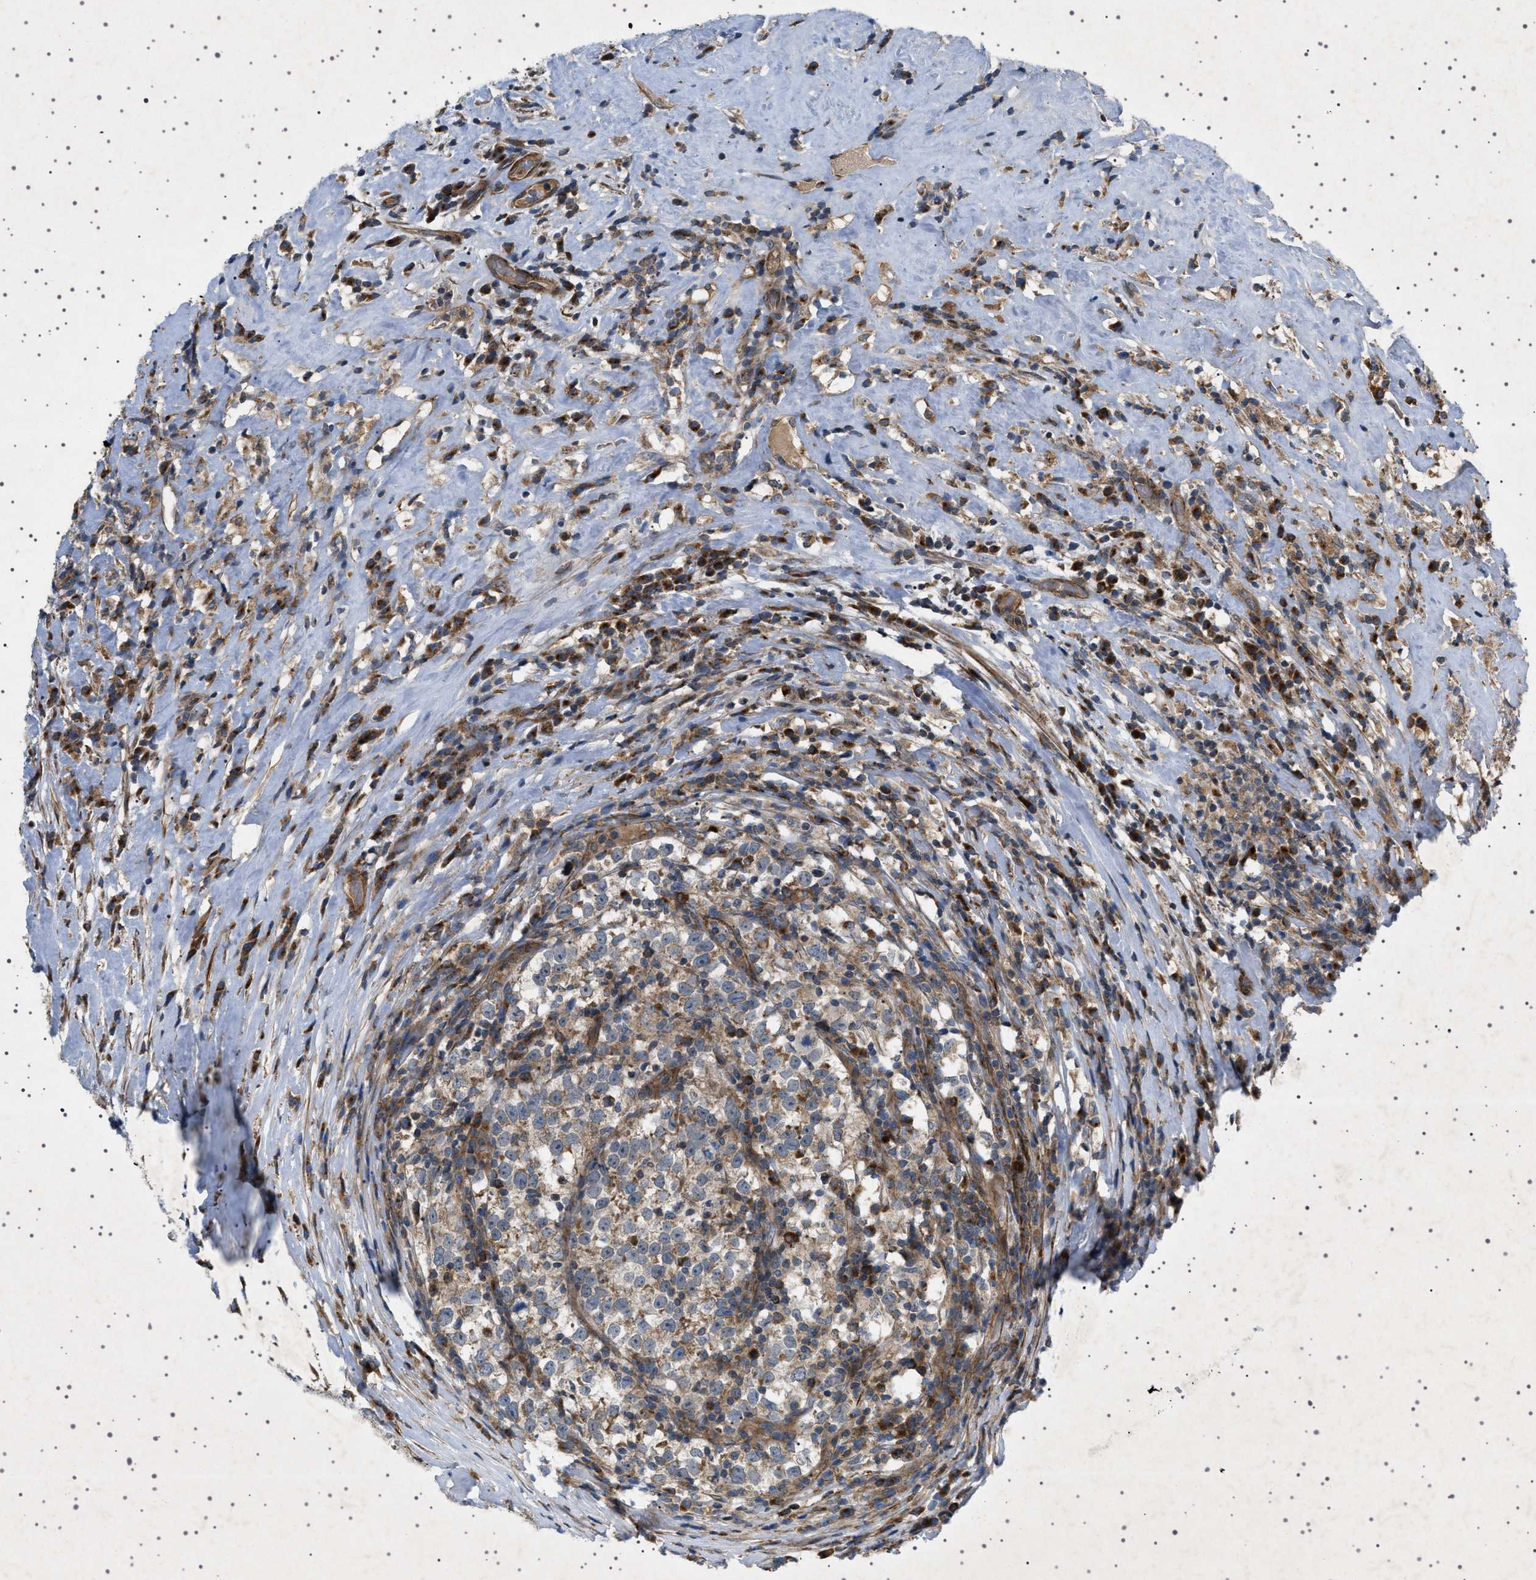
{"staining": {"intensity": "weak", "quantity": ">75%", "location": "cytoplasmic/membranous"}, "tissue": "testis cancer", "cell_type": "Tumor cells", "image_type": "cancer", "snomed": [{"axis": "morphology", "description": "Normal tissue, NOS"}, {"axis": "morphology", "description": "Seminoma, NOS"}, {"axis": "topography", "description": "Testis"}], "caption": "Immunohistochemistry histopathology image of human seminoma (testis) stained for a protein (brown), which shows low levels of weak cytoplasmic/membranous positivity in approximately >75% of tumor cells.", "gene": "CCDC186", "patient": {"sex": "male", "age": 43}}